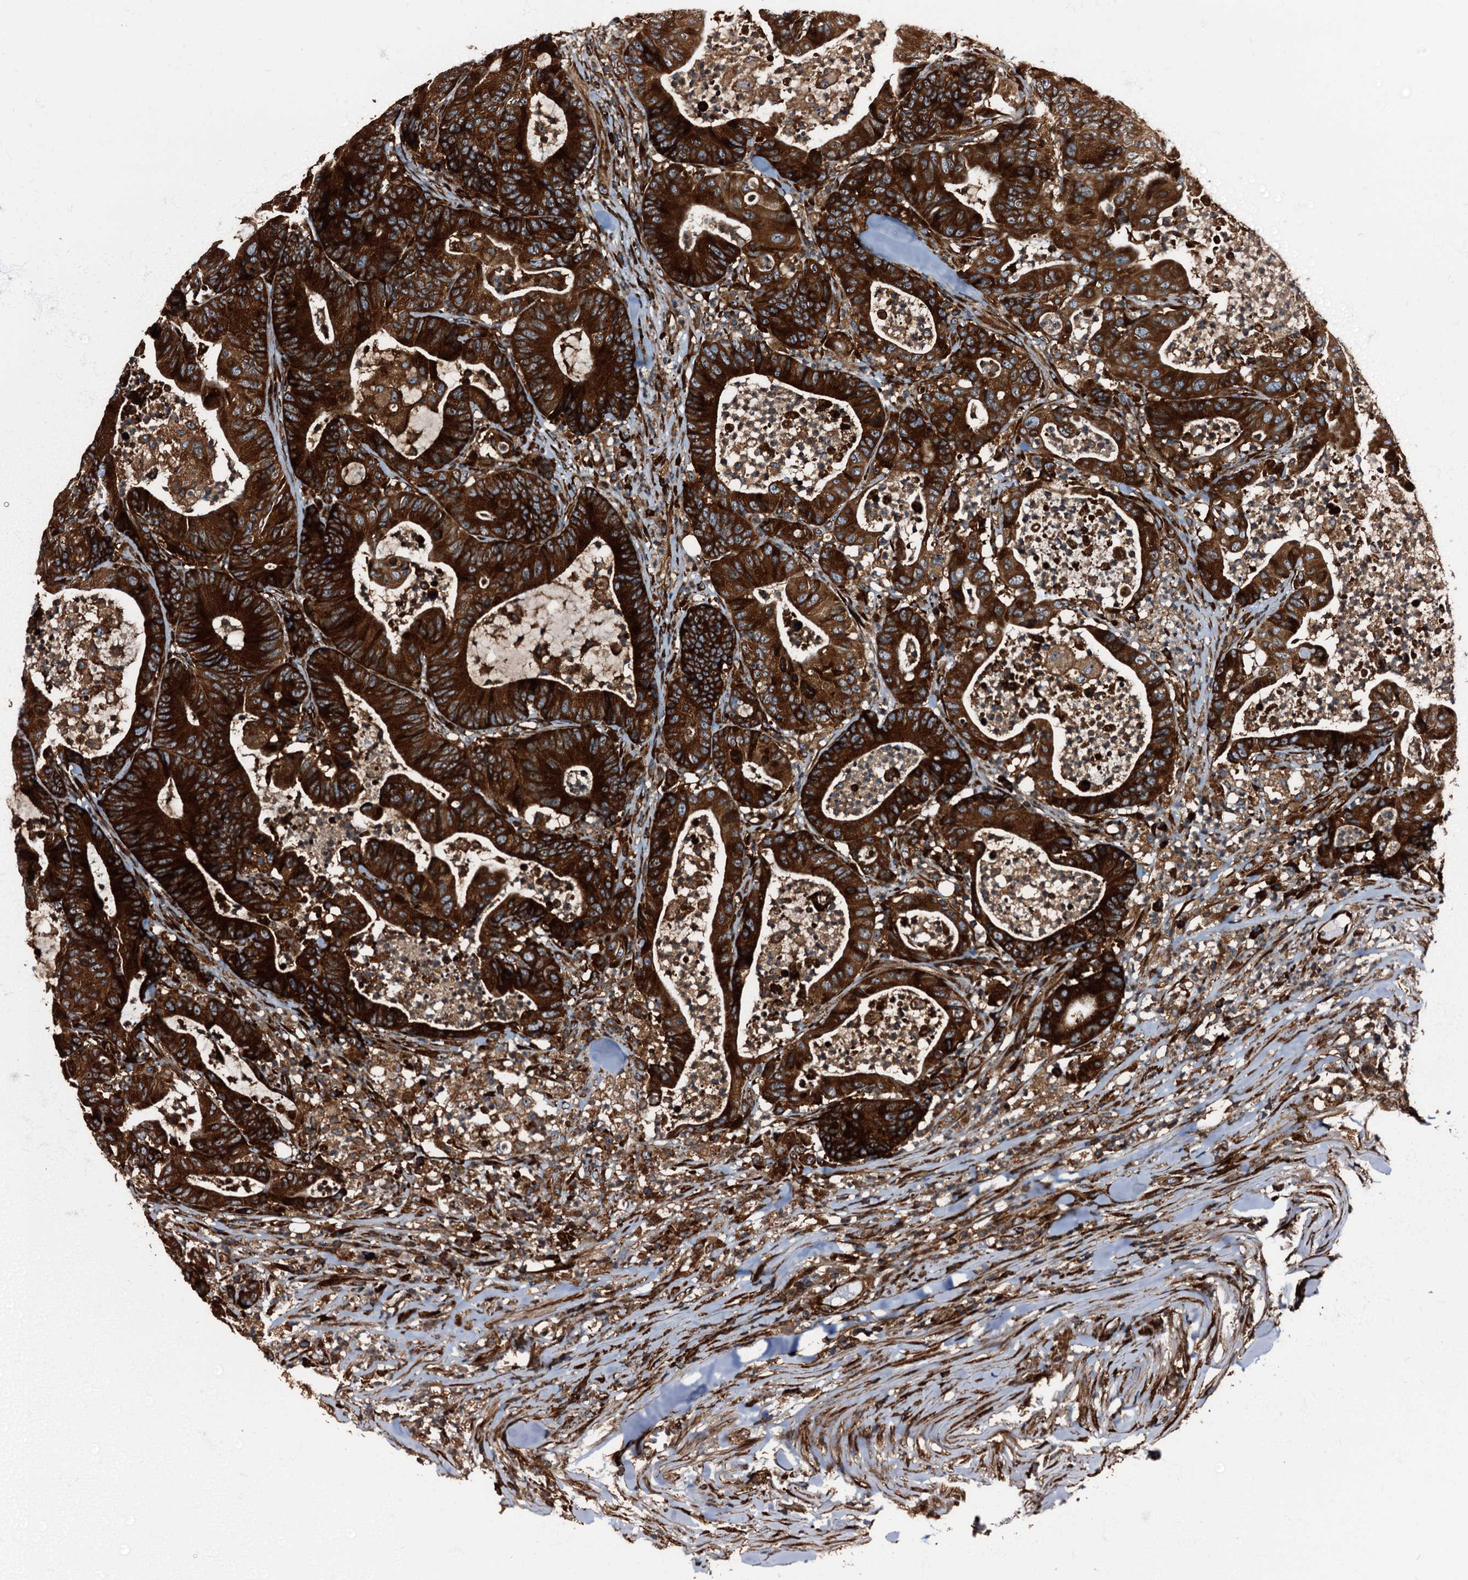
{"staining": {"intensity": "strong", "quantity": ">75%", "location": "cytoplasmic/membranous"}, "tissue": "colorectal cancer", "cell_type": "Tumor cells", "image_type": "cancer", "snomed": [{"axis": "morphology", "description": "Adenocarcinoma, NOS"}, {"axis": "topography", "description": "Colon"}], "caption": "IHC photomicrograph of neoplastic tissue: human adenocarcinoma (colorectal) stained using immunohistochemistry reveals high levels of strong protein expression localized specifically in the cytoplasmic/membranous of tumor cells, appearing as a cytoplasmic/membranous brown color.", "gene": "ATP2C1", "patient": {"sex": "female", "age": 84}}